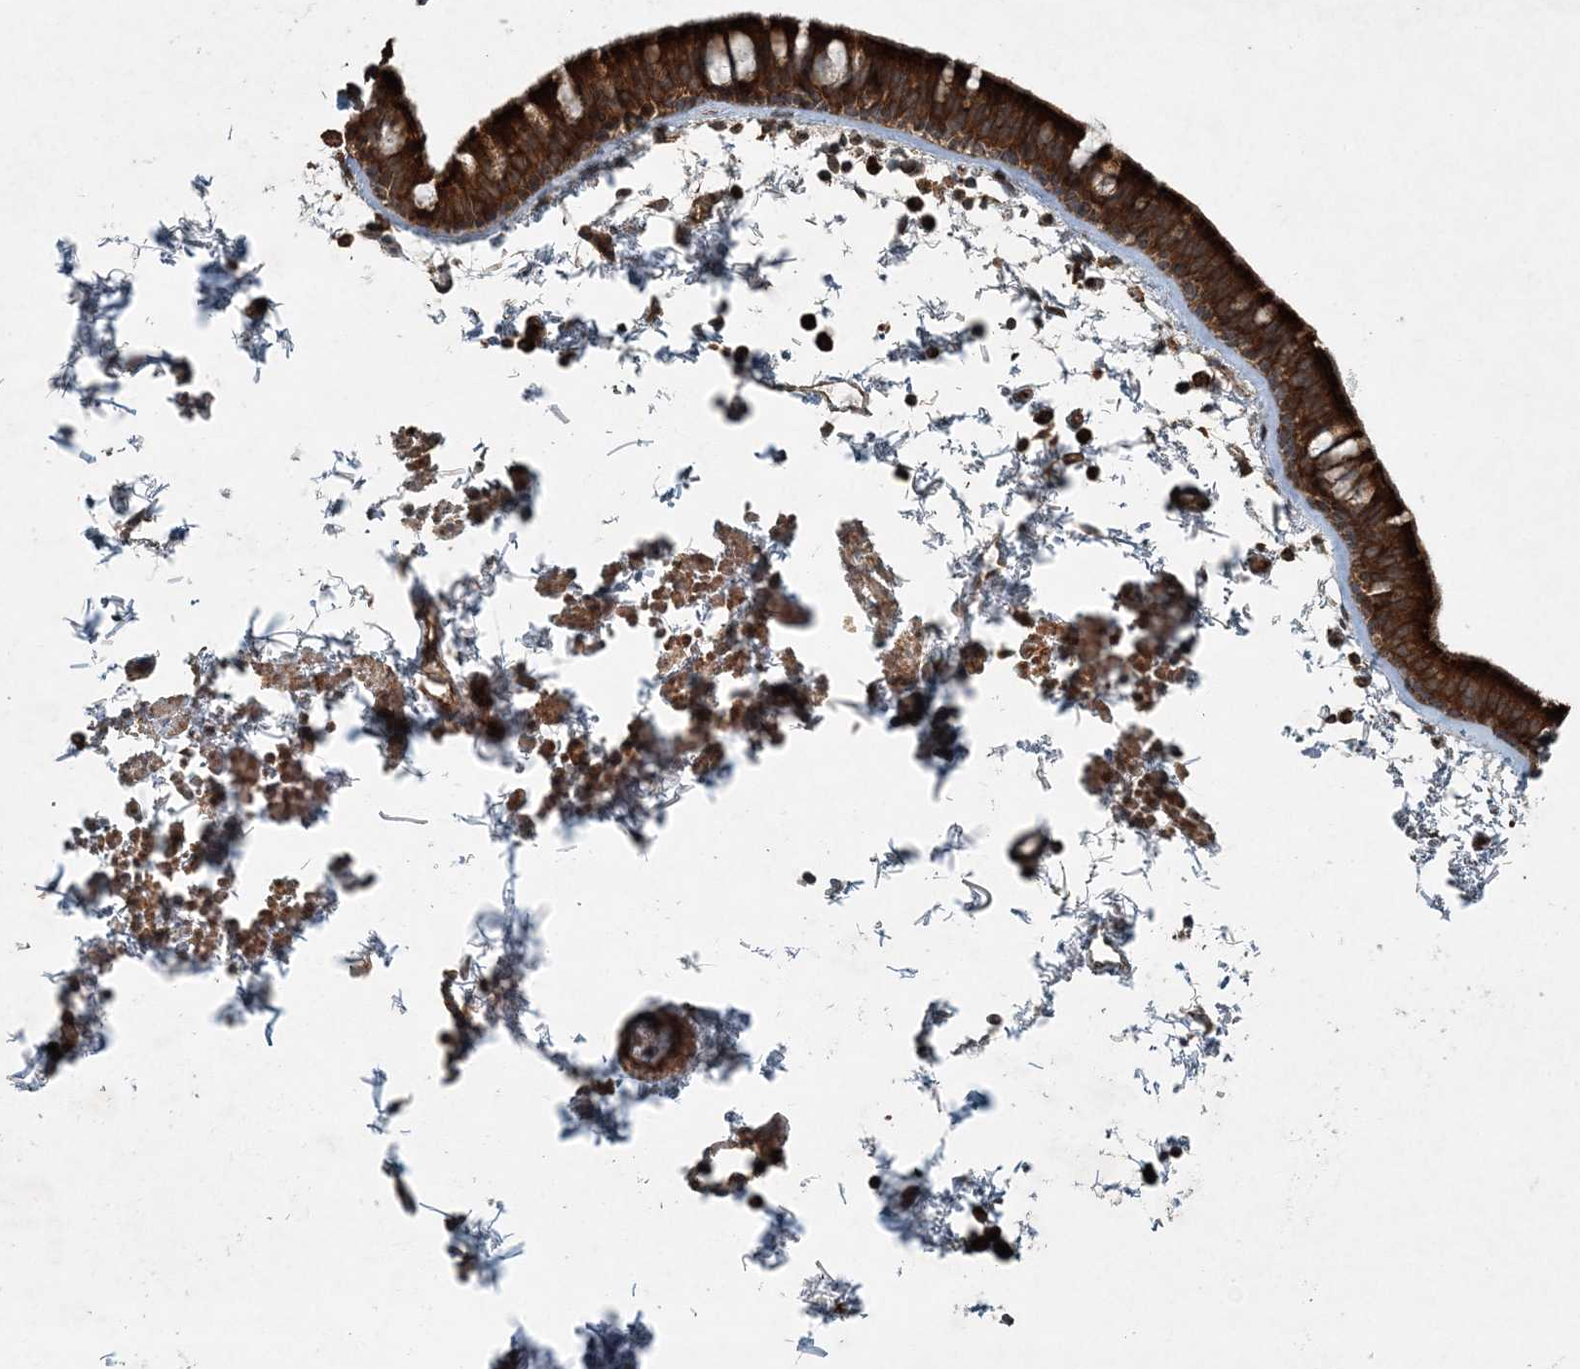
{"staining": {"intensity": "strong", "quantity": ">75%", "location": "cytoplasmic/membranous"}, "tissue": "bronchus", "cell_type": "Respiratory epithelial cells", "image_type": "normal", "snomed": [{"axis": "morphology", "description": "Normal tissue, NOS"}, {"axis": "topography", "description": "Lymph node"}, {"axis": "topography", "description": "Bronchus"}], "caption": "Bronchus stained with a brown dye reveals strong cytoplasmic/membranous positive expression in approximately >75% of respiratory epithelial cells.", "gene": "COPS7B", "patient": {"sex": "female", "age": 70}}